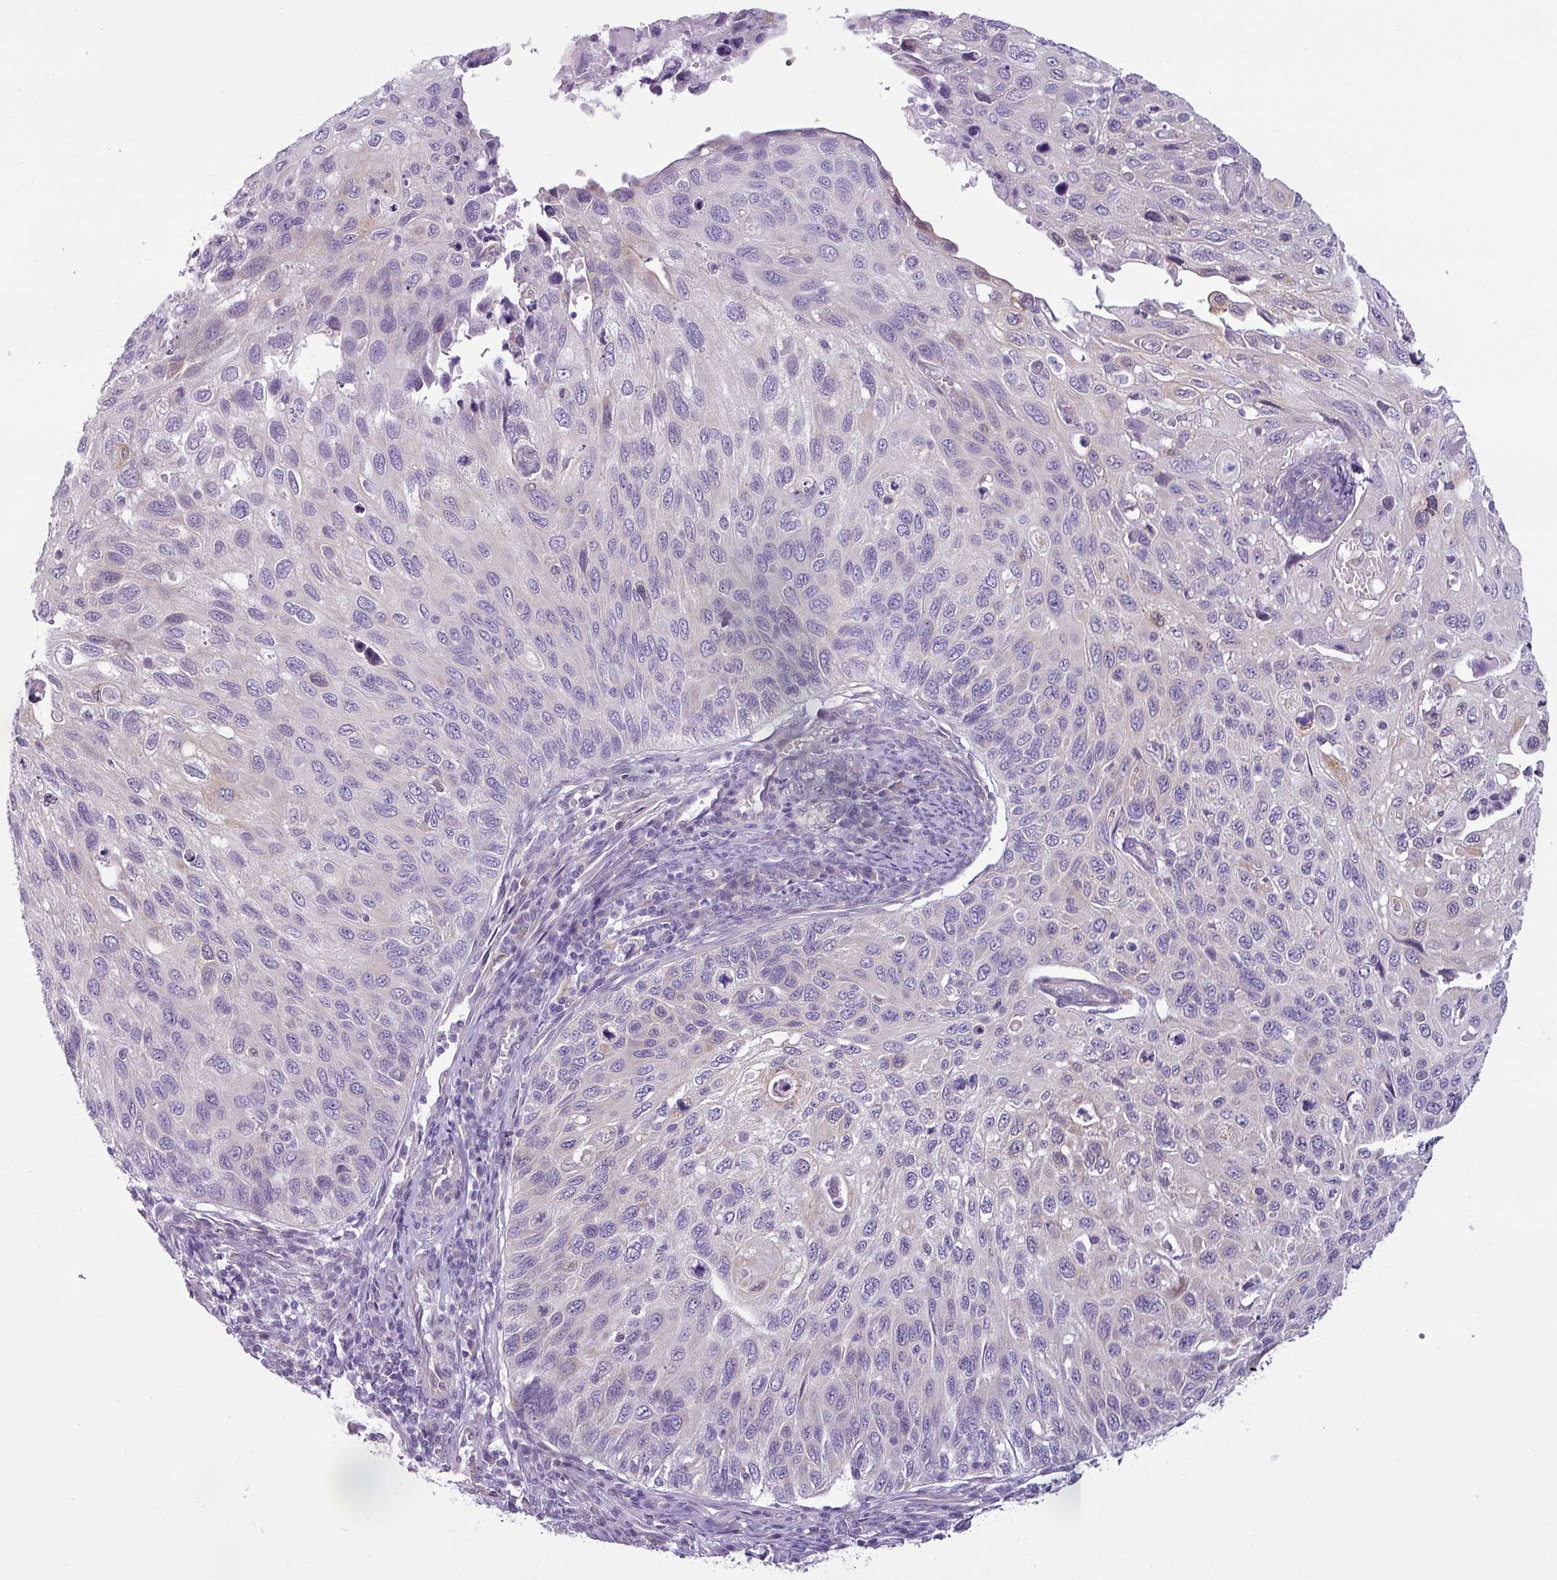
{"staining": {"intensity": "moderate", "quantity": "<25%", "location": "cytoplasmic/membranous"}, "tissue": "cervical cancer", "cell_type": "Tumor cells", "image_type": "cancer", "snomed": [{"axis": "morphology", "description": "Squamous cell carcinoma, NOS"}, {"axis": "topography", "description": "Cervix"}], "caption": "A brown stain highlights moderate cytoplasmic/membranous positivity of a protein in cervical squamous cell carcinoma tumor cells. (Brightfield microscopy of DAB IHC at high magnification).", "gene": "TOR1AIP2", "patient": {"sex": "female", "age": 70}}